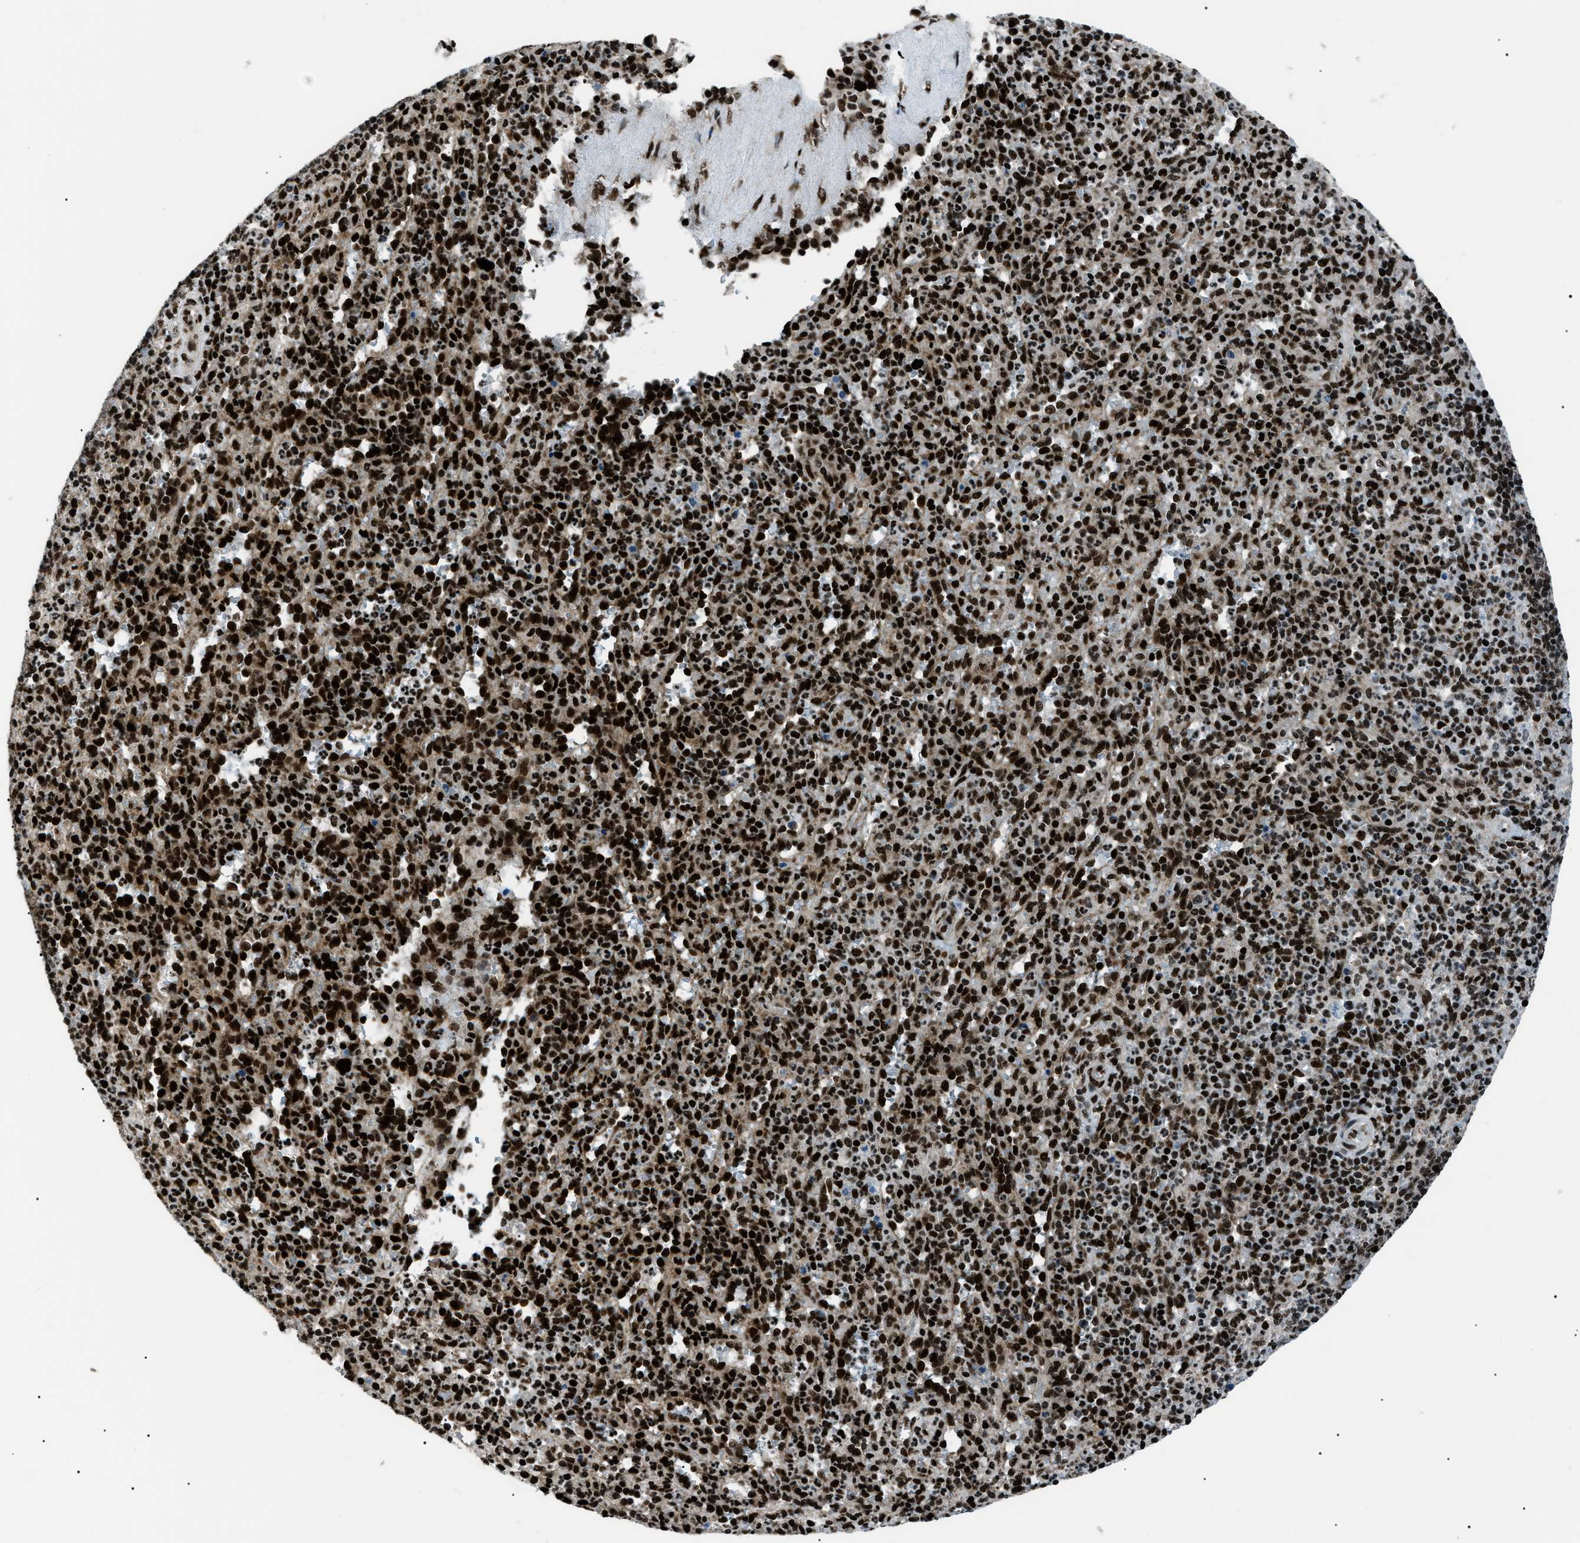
{"staining": {"intensity": "strong", "quantity": ">75%", "location": "nuclear"}, "tissue": "spleen", "cell_type": "Cells in red pulp", "image_type": "normal", "snomed": [{"axis": "morphology", "description": "Normal tissue, NOS"}, {"axis": "topography", "description": "Spleen"}], "caption": "Immunohistochemistry (IHC) micrograph of unremarkable human spleen stained for a protein (brown), which exhibits high levels of strong nuclear staining in approximately >75% of cells in red pulp.", "gene": "HNRNPK", "patient": {"sex": "male", "age": 36}}